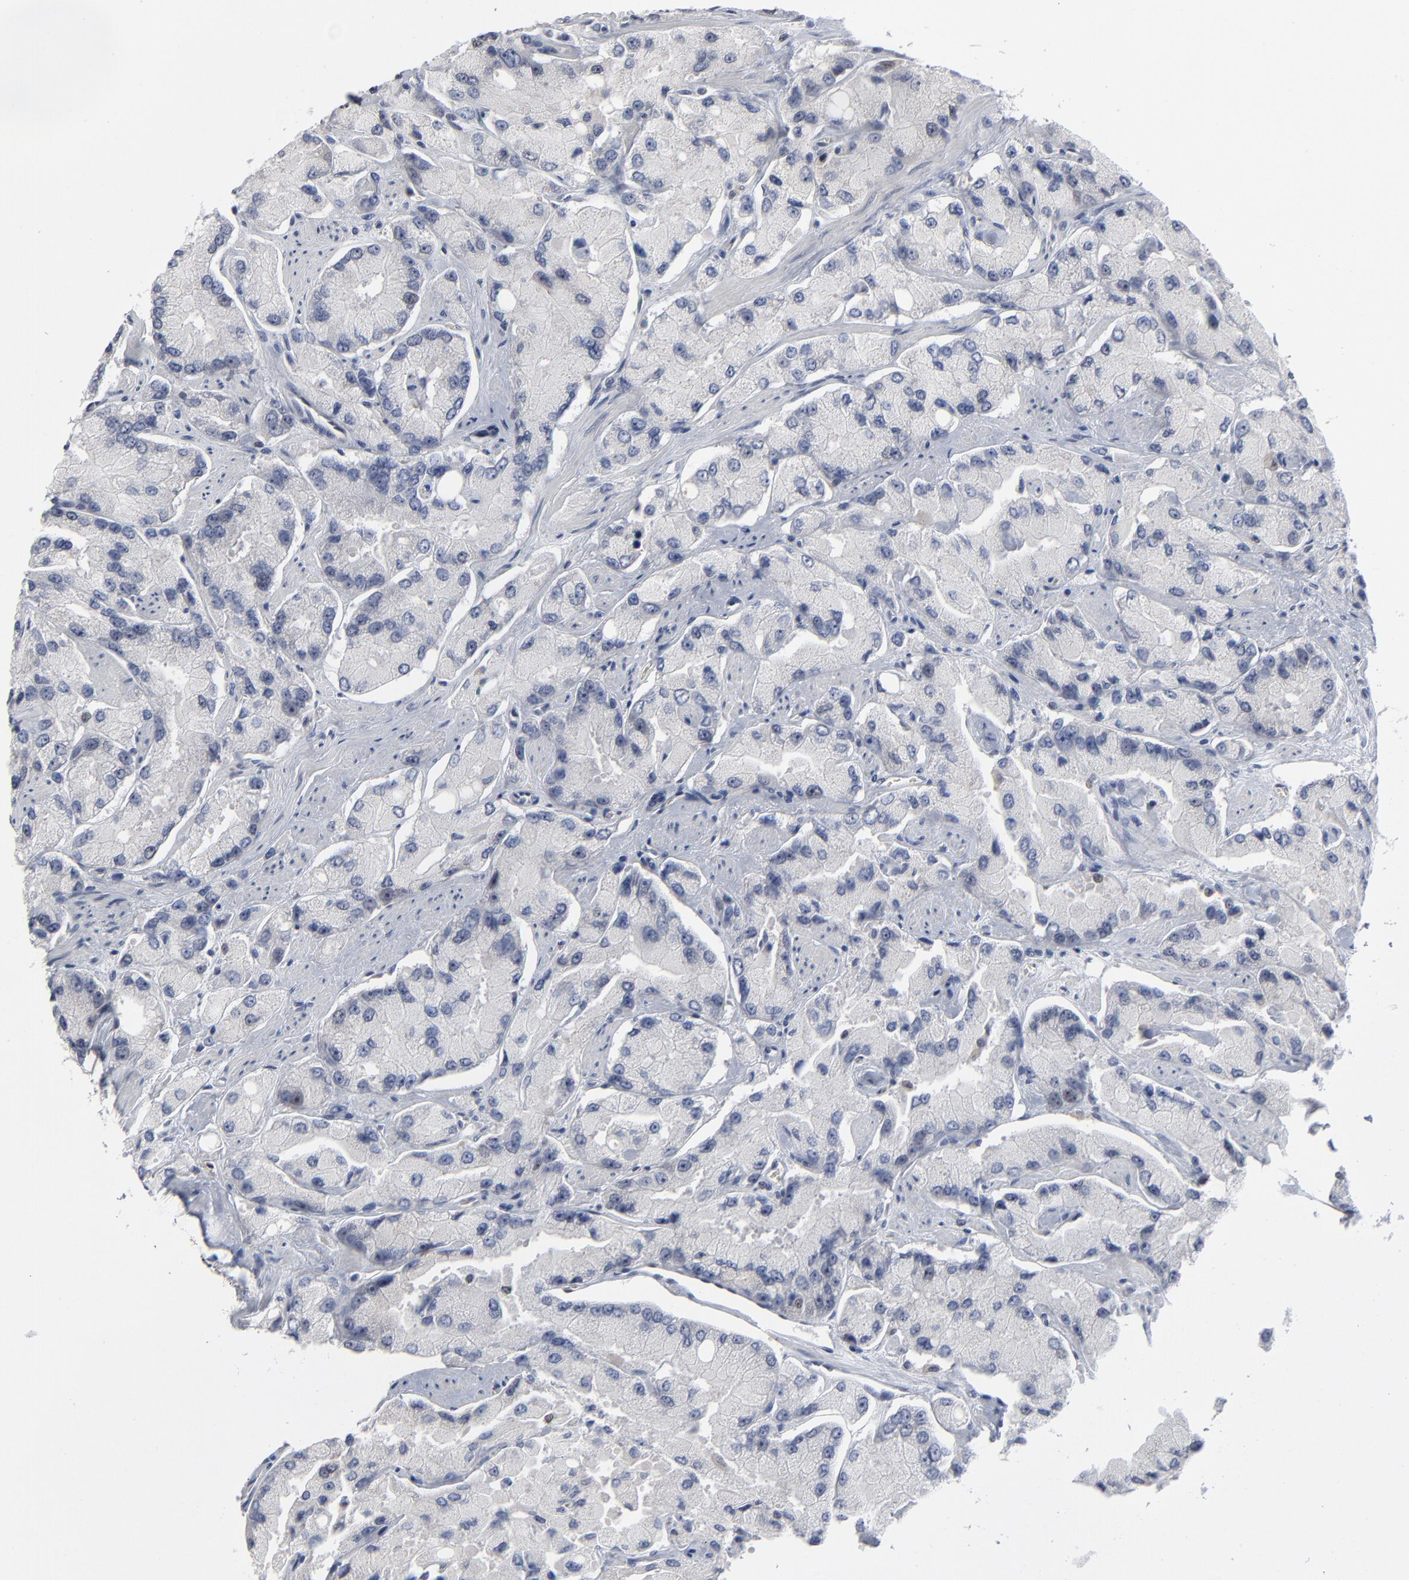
{"staining": {"intensity": "negative", "quantity": "none", "location": "none"}, "tissue": "prostate cancer", "cell_type": "Tumor cells", "image_type": "cancer", "snomed": [{"axis": "morphology", "description": "Adenocarcinoma, High grade"}, {"axis": "topography", "description": "Prostate"}], "caption": "Immunohistochemistry photomicrograph of prostate cancer stained for a protein (brown), which reveals no positivity in tumor cells.", "gene": "FOXN2", "patient": {"sex": "male", "age": 58}}